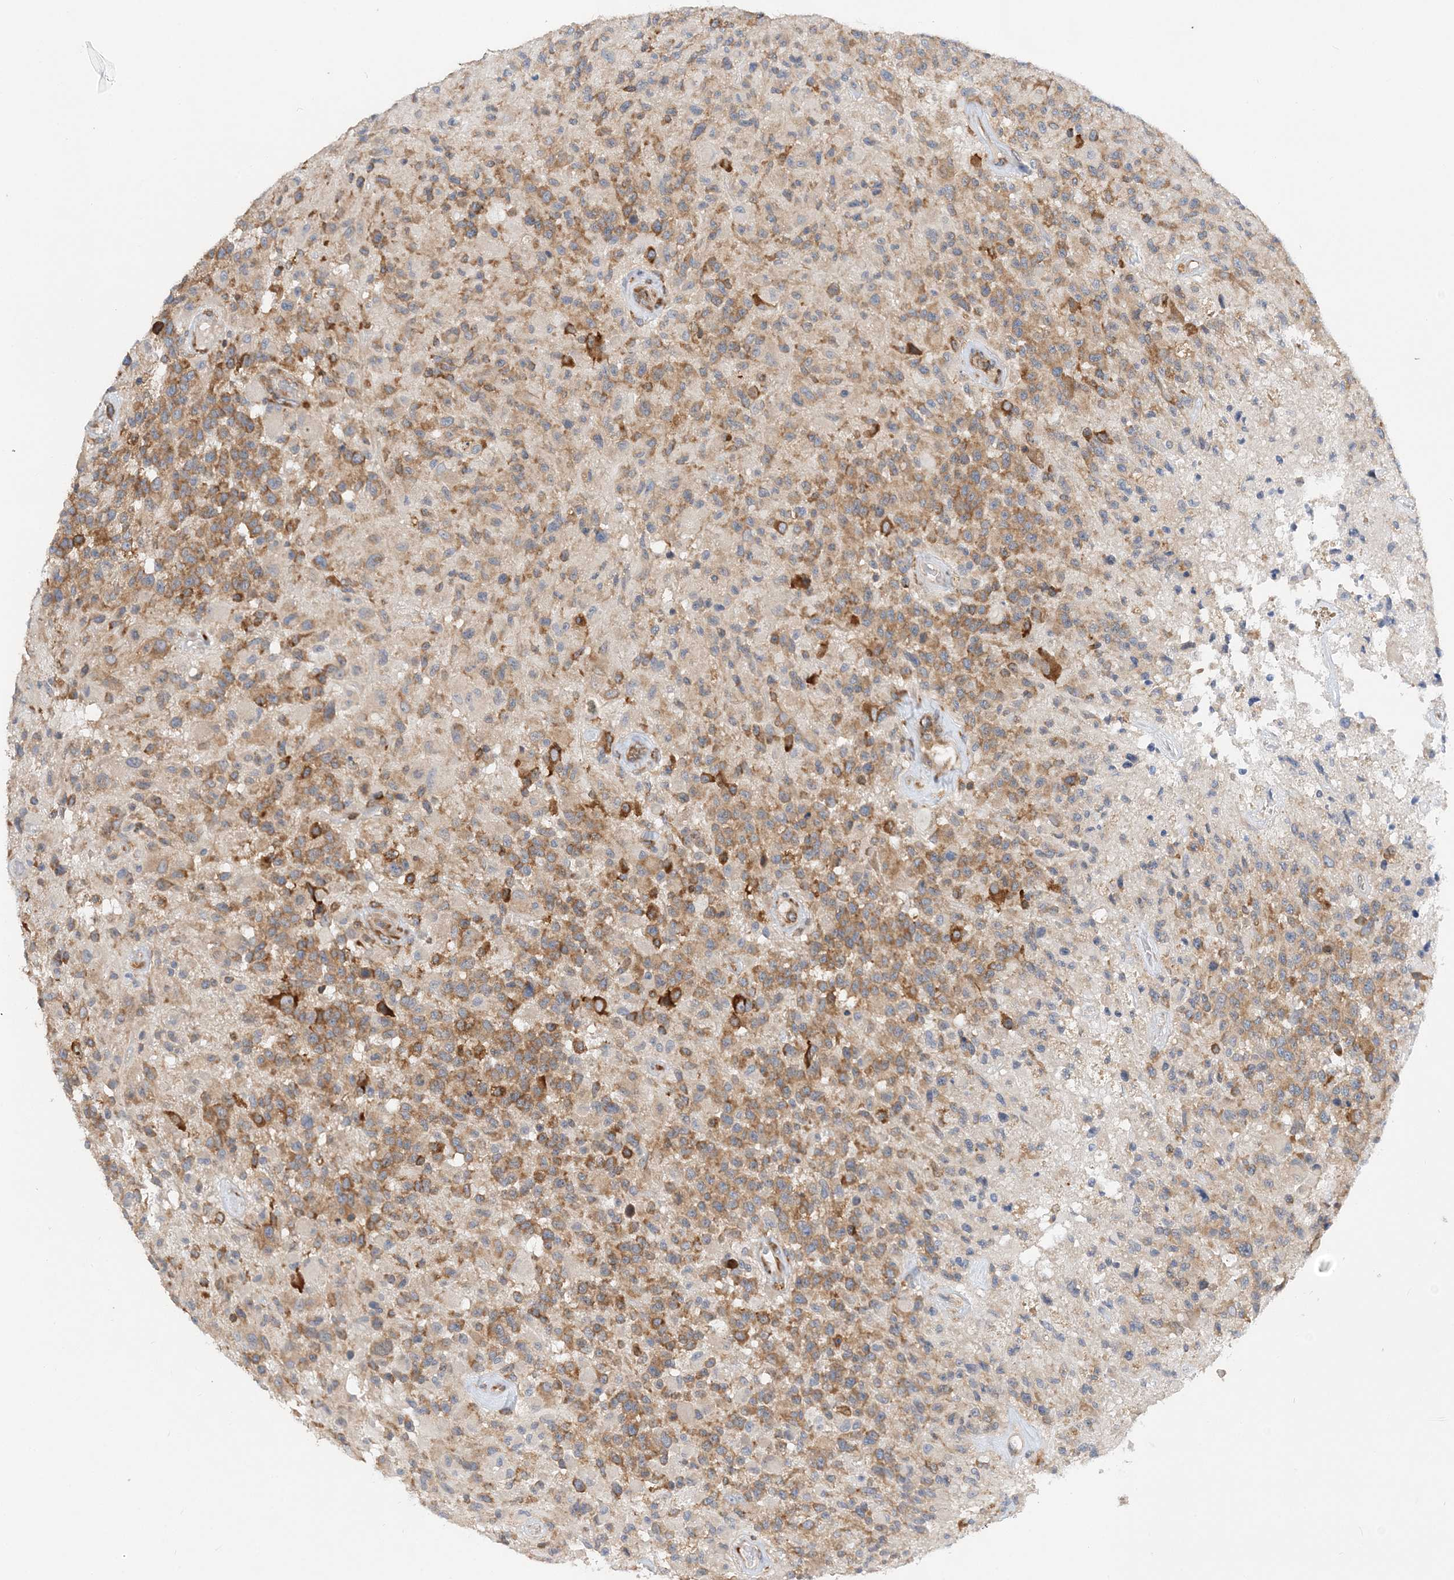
{"staining": {"intensity": "moderate", "quantity": ">75%", "location": "cytoplasmic/membranous"}, "tissue": "glioma", "cell_type": "Tumor cells", "image_type": "cancer", "snomed": [{"axis": "morphology", "description": "Glioma, malignant, High grade"}, {"axis": "morphology", "description": "Glioblastoma, NOS"}, {"axis": "topography", "description": "Brain"}], "caption": "Tumor cells exhibit moderate cytoplasmic/membranous positivity in approximately >75% of cells in high-grade glioma (malignant). (Stains: DAB (3,3'-diaminobenzidine) in brown, nuclei in blue, Microscopy: brightfield microscopy at high magnification).", "gene": "LARP4B", "patient": {"sex": "male", "age": 60}}